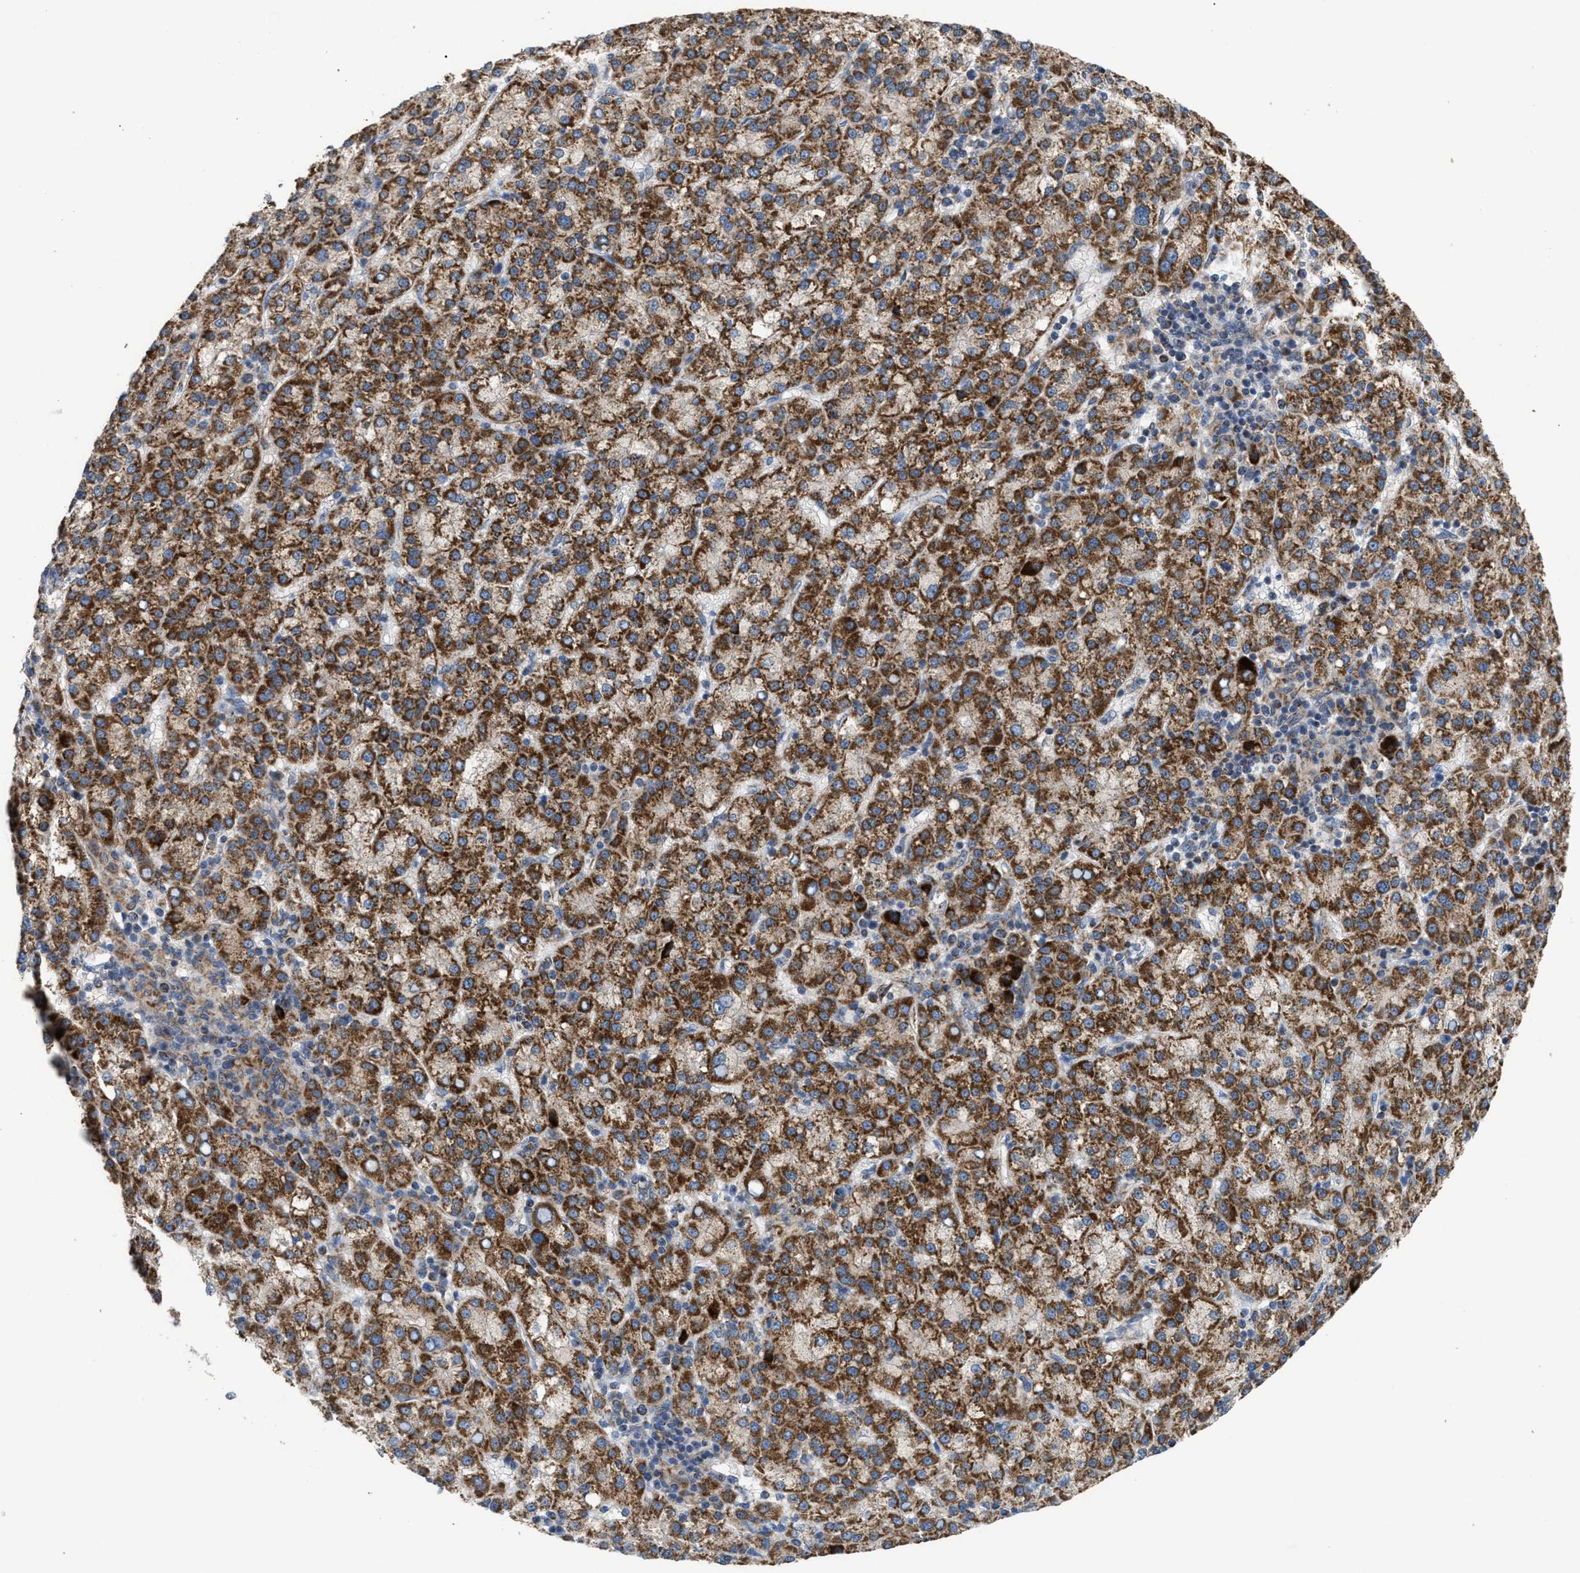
{"staining": {"intensity": "moderate", "quantity": ">75%", "location": "cytoplasmic/membranous"}, "tissue": "liver cancer", "cell_type": "Tumor cells", "image_type": "cancer", "snomed": [{"axis": "morphology", "description": "Carcinoma, Hepatocellular, NOS"}, {"axis": "topography", "description": "Liver"}], "caption": "DAB immunohistochemical staining of human liver cancer (hepatocellular carcinoma) exhibits moderate cytoplasmic/membranous protein positivity in about >75% of tumor cells.", "gene": "TACO1", "patient": {"sex": "female", "age": 58}}